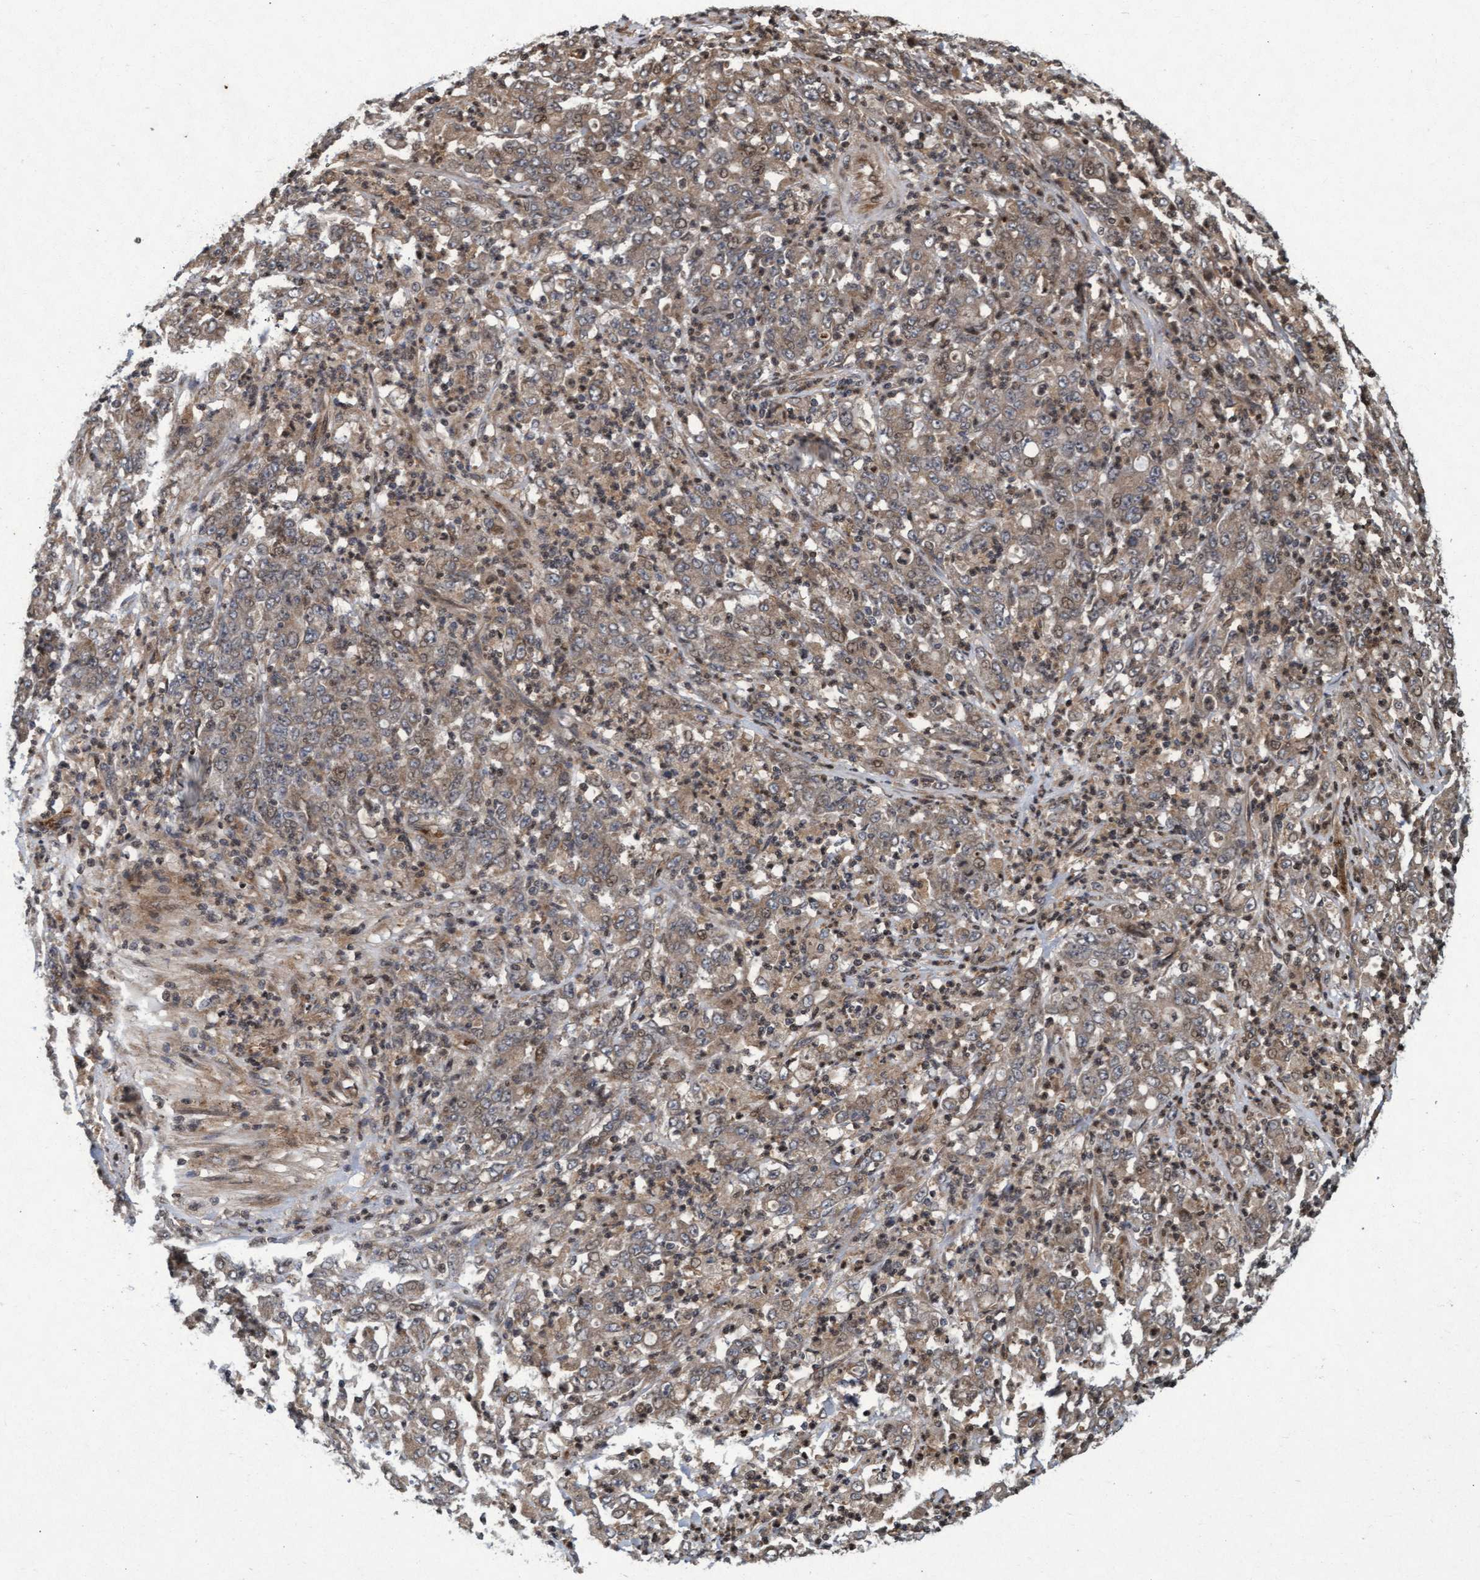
{"staining": {"intensity": "moderate", "quantity": ">75%", "location": "cytoplasmic/membranous"}, "tissue": "stomach cancer", "cell_type": "Tumor cells", "image_type": "cancer", "snomed": [{"axis": "morphology", "description": "Adenocarcinoma, NOS"}, {"axis": "topography", "description": "Stomach, lower"}], "caption": "Stomach cancer (adenocarcinoma) stained with a protein marker exhibits moderate staining in tumor cells.", "gene": "KCNC2", "patient": {"sex": "female", "age": 71}}